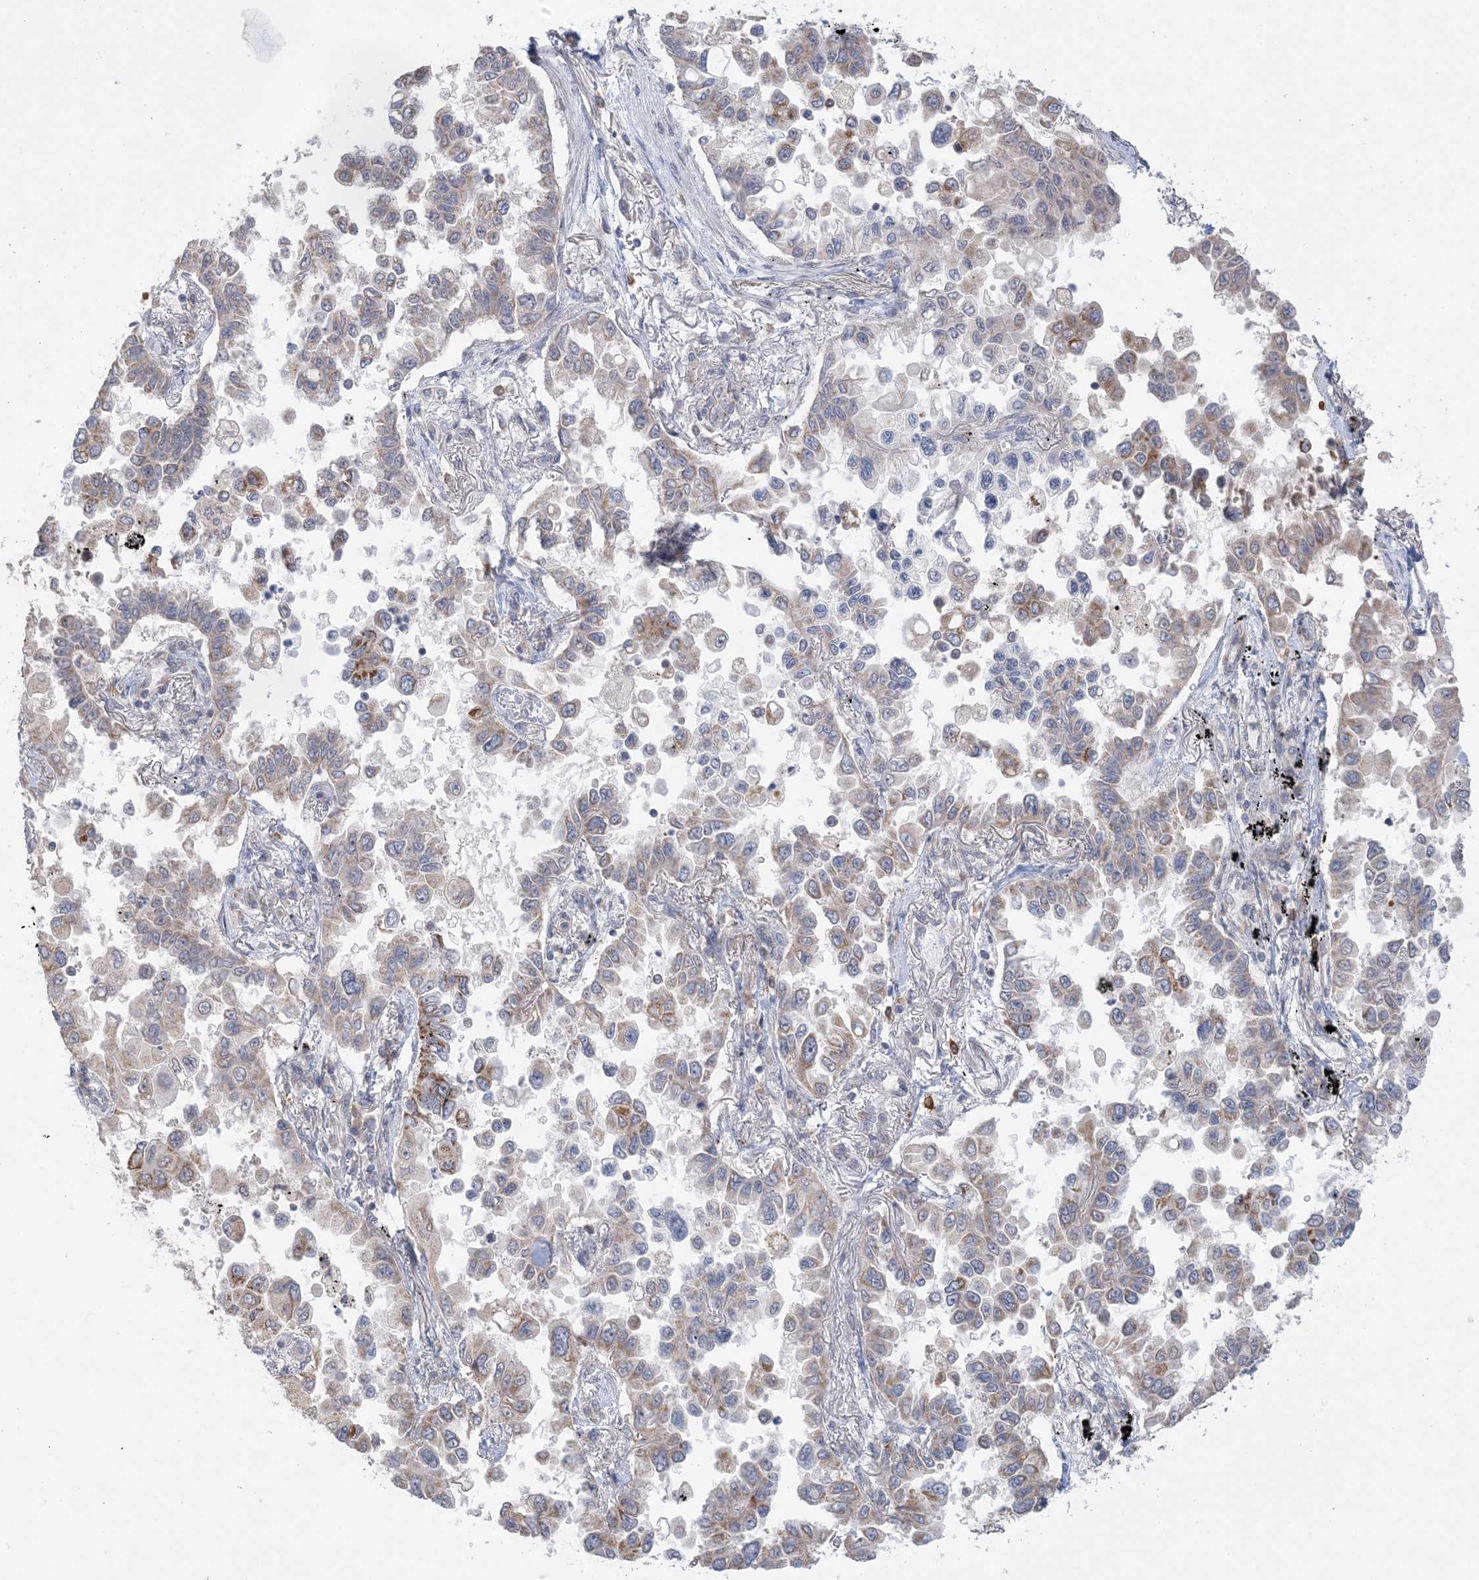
{"staining": {"intensity": "moderate", "quantity": "<25%", "location": "cytoplasmic/membranous"}, "tissue": "lung cancer", "cell_type": "Tumor cells", "image_type": "cancer", "snomed": [{"axis": "morphology", "description": "Adenocarcinoma, NOS"}, {"axis": "topography", "description": "Lung"}], "caption": "Approximately <25% of tumor cells in human lung adenocarcinoma display moderate cytoplasmic/membranous protein expression as visualized by brown immunohistochemical staining.", "gene": "TRMT10C", "patient": {"sex": "female", "age": 67}}